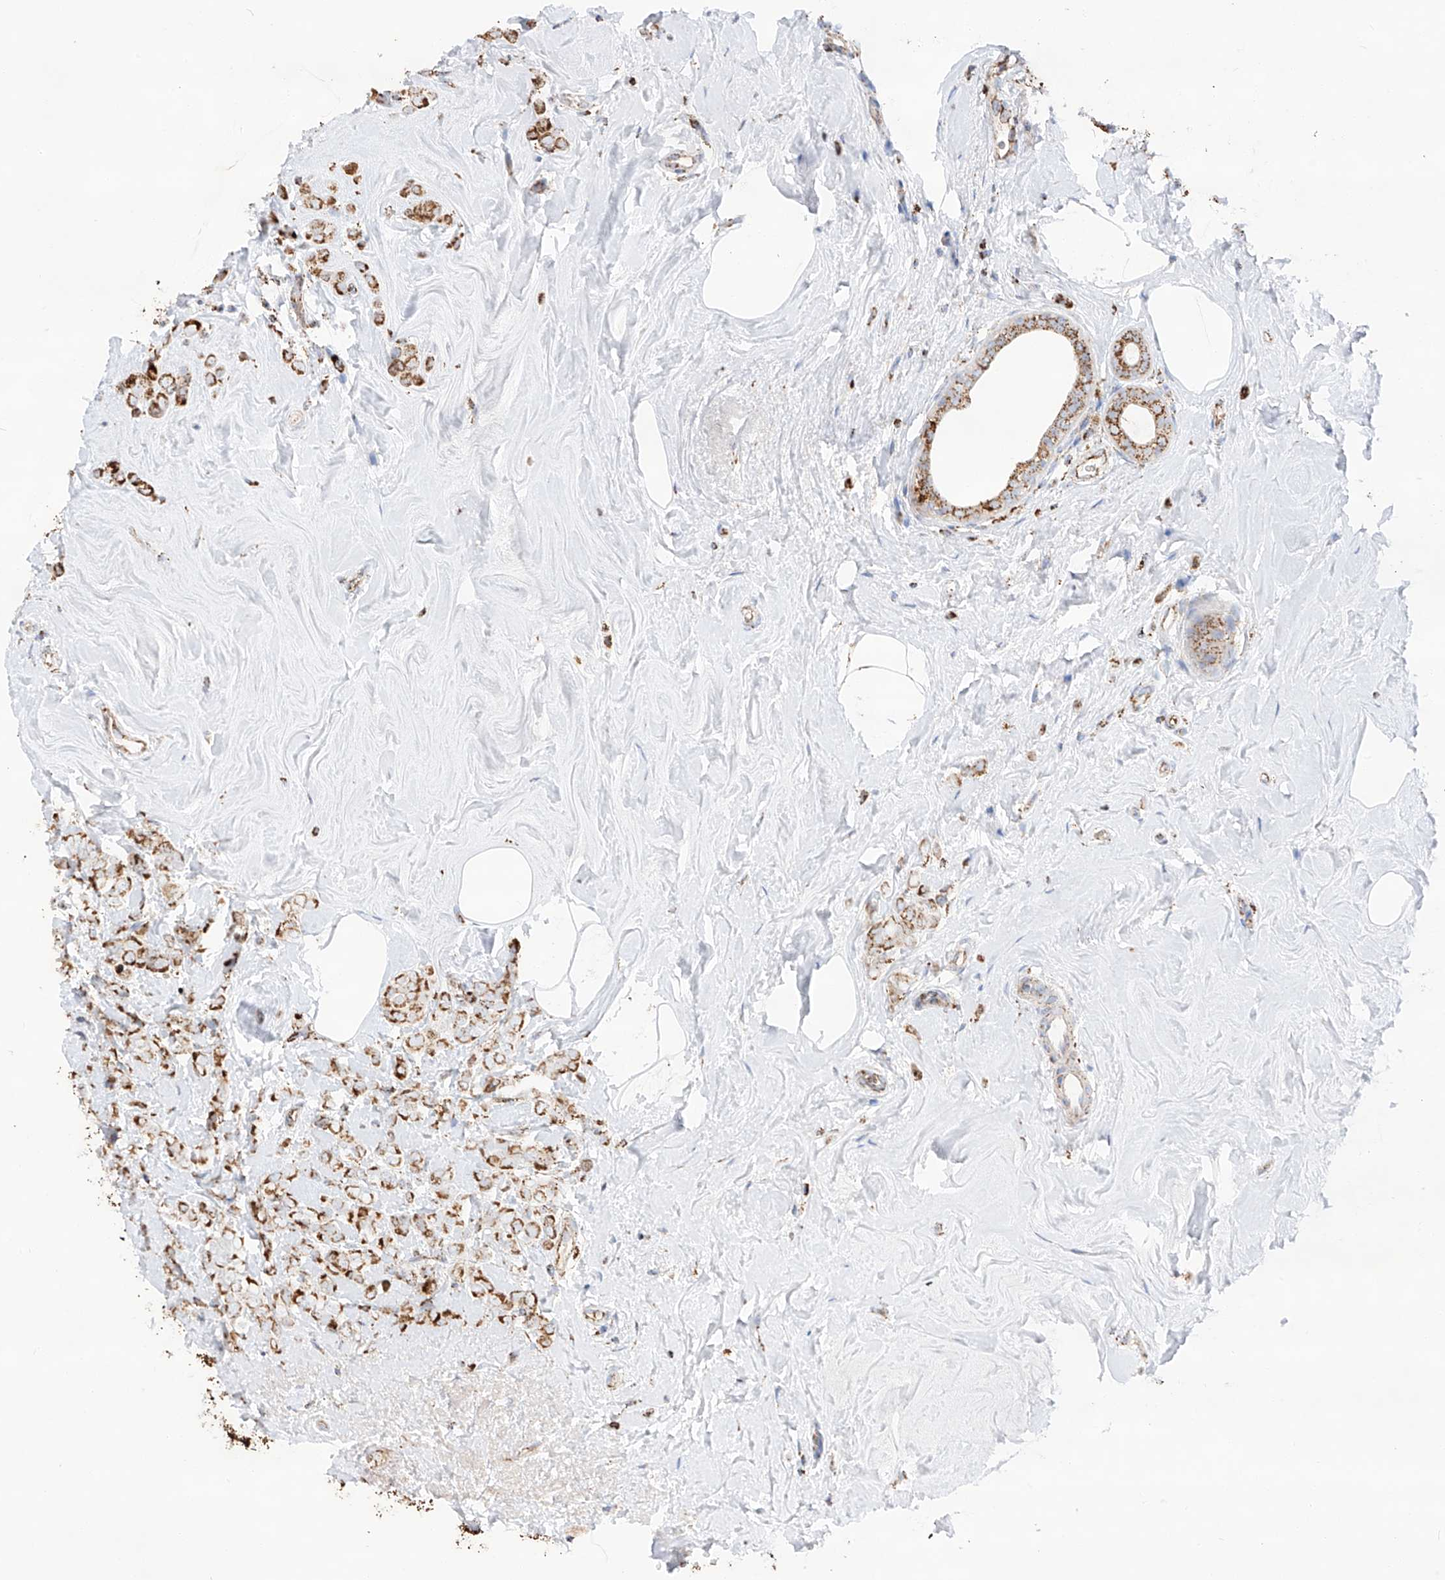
{"staining": {"intensity": "moderate", "quantity": ">75%", "location": "cytoplasmic/membranous"}, "tissue": "breast cancer", "cell_type": "Tumor cells", "image_type": "cancer", "snomed": [{"axis": "morphology", "description": "Lobular carcinoma"}, {"axis": "topography", "description": "Breast"}], "caption": "Protein staining by immunohistochemistry exhibits moderate cytoplasmic/membranous positivity in approximately >75% of tumor cells in breast lobular carcinoma.", "gene": "TTC27", "patient": {"sex": "female", "age": 47}}